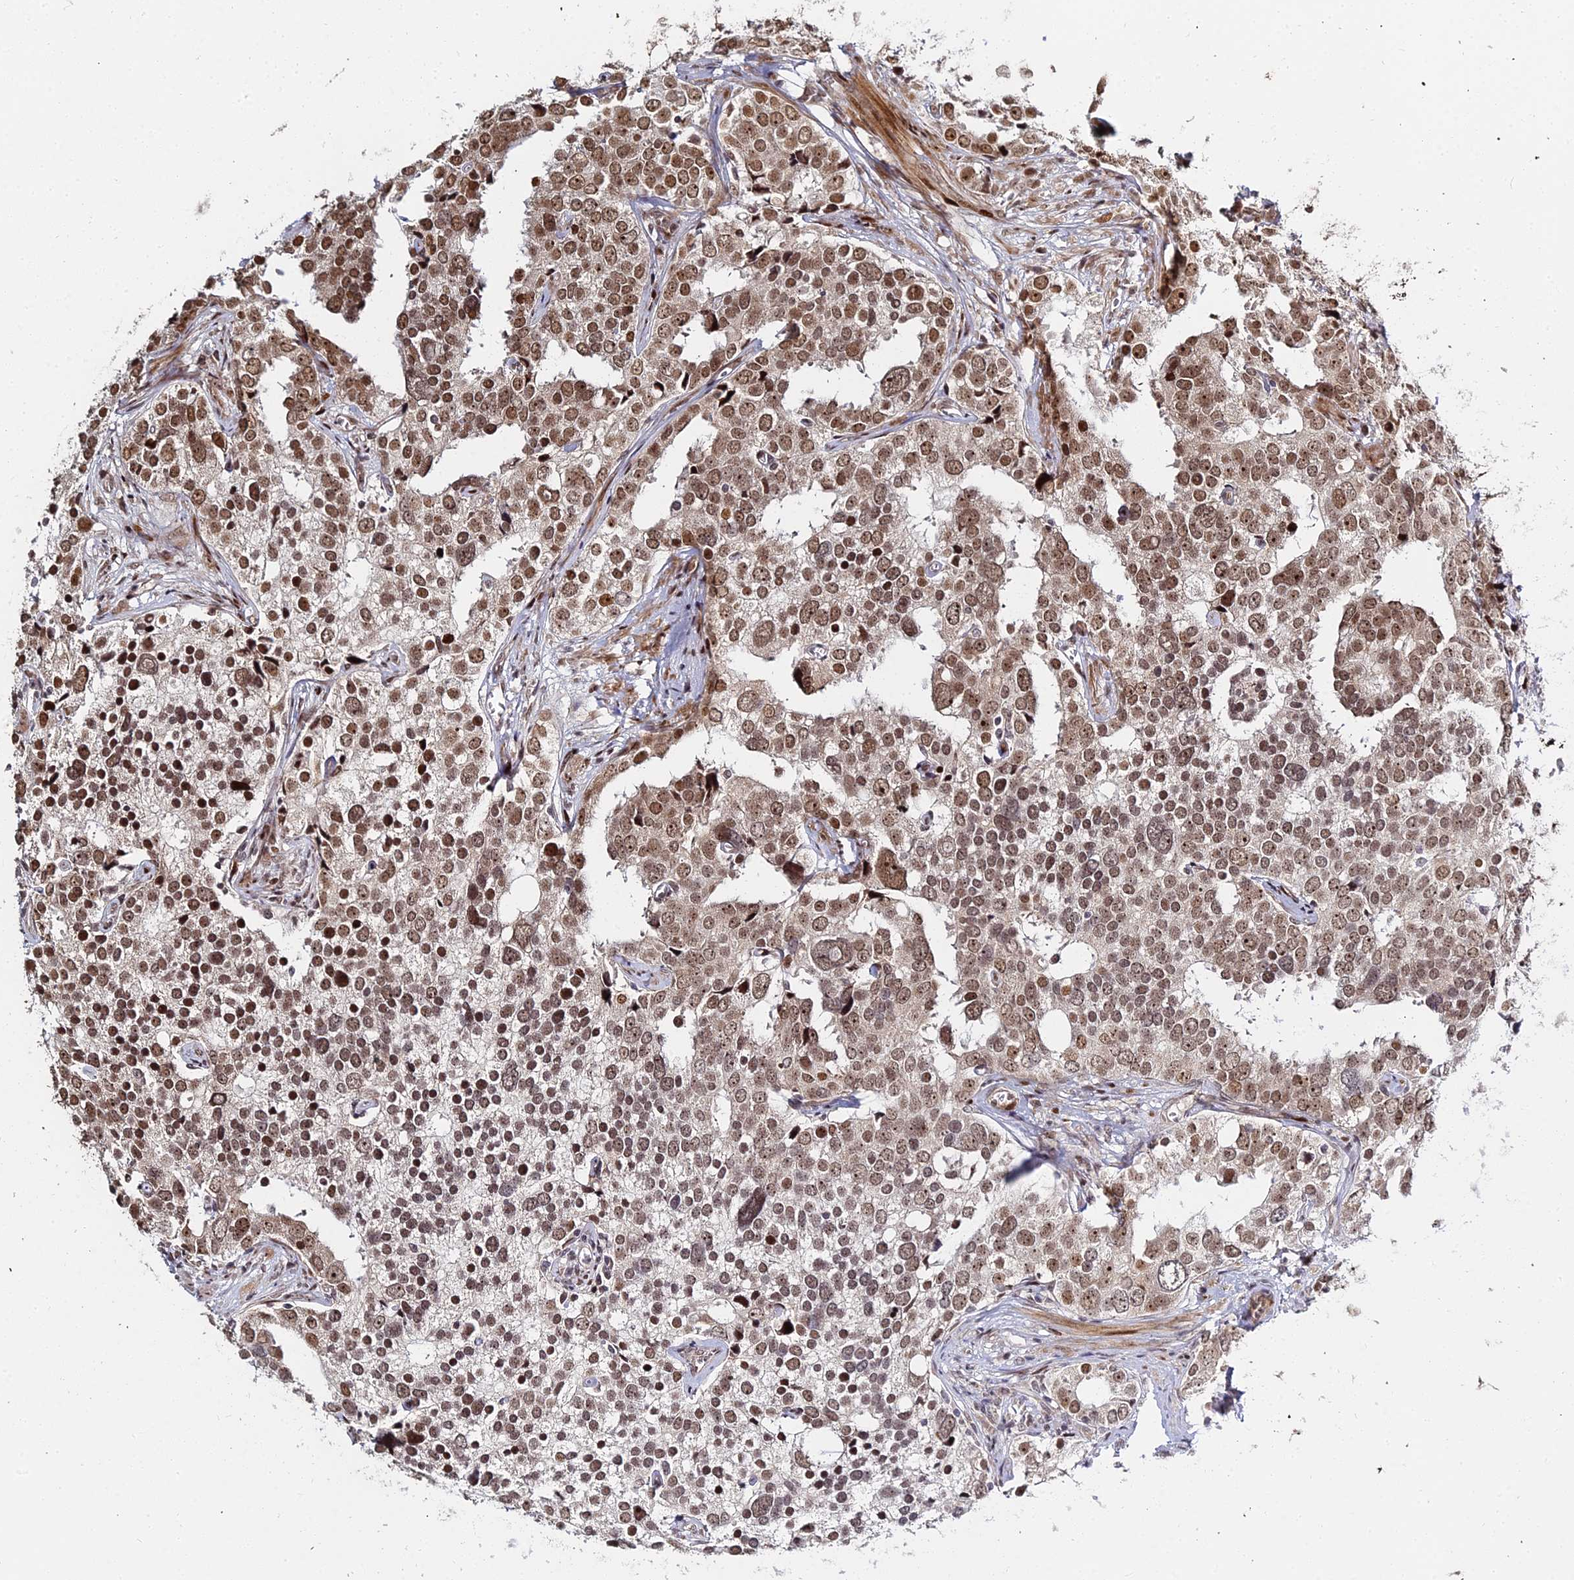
{"staining": {"intensity": "moderate", "quantity": ">75%", "location": "nuclear"}, "tissue": "prostate cancer", "cell_type": "Tumor cells", "image_type": "cancer", "snomed": [{"axis": "morphology", "description": "Adenocarcinoma, High grade"}, {"axis": "topography", "description": "Prostate"}], "caption": "The micrograph exhibits immunohistochemical staining of prostate cancer (high-grade adenocarcinoma). There is moderate nuclear positivity is seen in approximately >75% of tumor cells.", "gene": "ABCA2", "patient": {"sex": "male", "age": 71}}